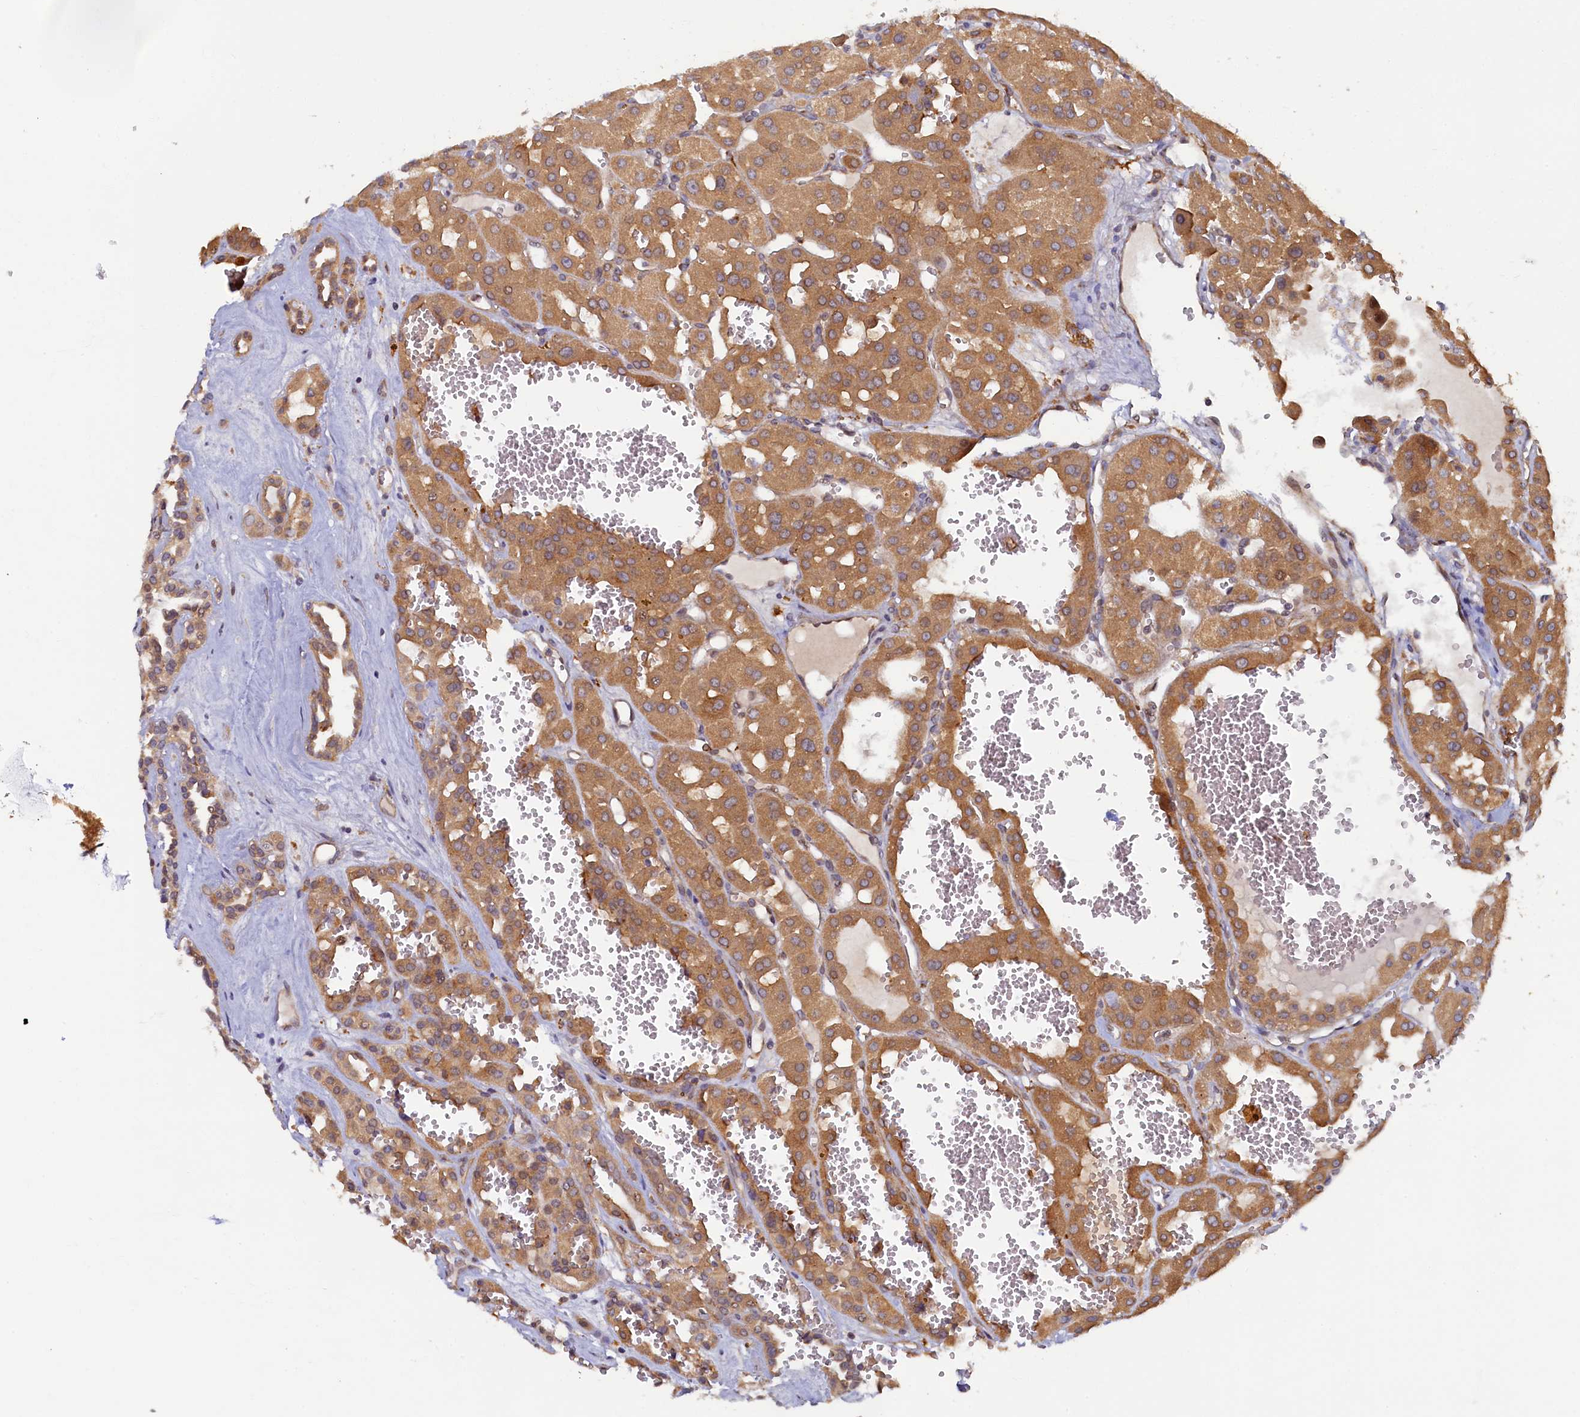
{"staining": {"intensity": "moderate", "quantity": ">75%", "location": "cytoplasmic/membranous"}, "tissue": "renal cancer", "cell_type": "Tumor cells", "image_type": "cancer", "snomed": [{"axis": "morphology", "description": "Carcinoma, NOS"}, {"axis": "topography", "description": "Kidney"}], "caption": "Immunohistochemical staining of renal cancer (carcinoma) shows moderate cytoplasmic/membranous protein expression in about >75% of tumor cells.", "gene": "STX12", "patient": {"sex": "female", "age": 75}}